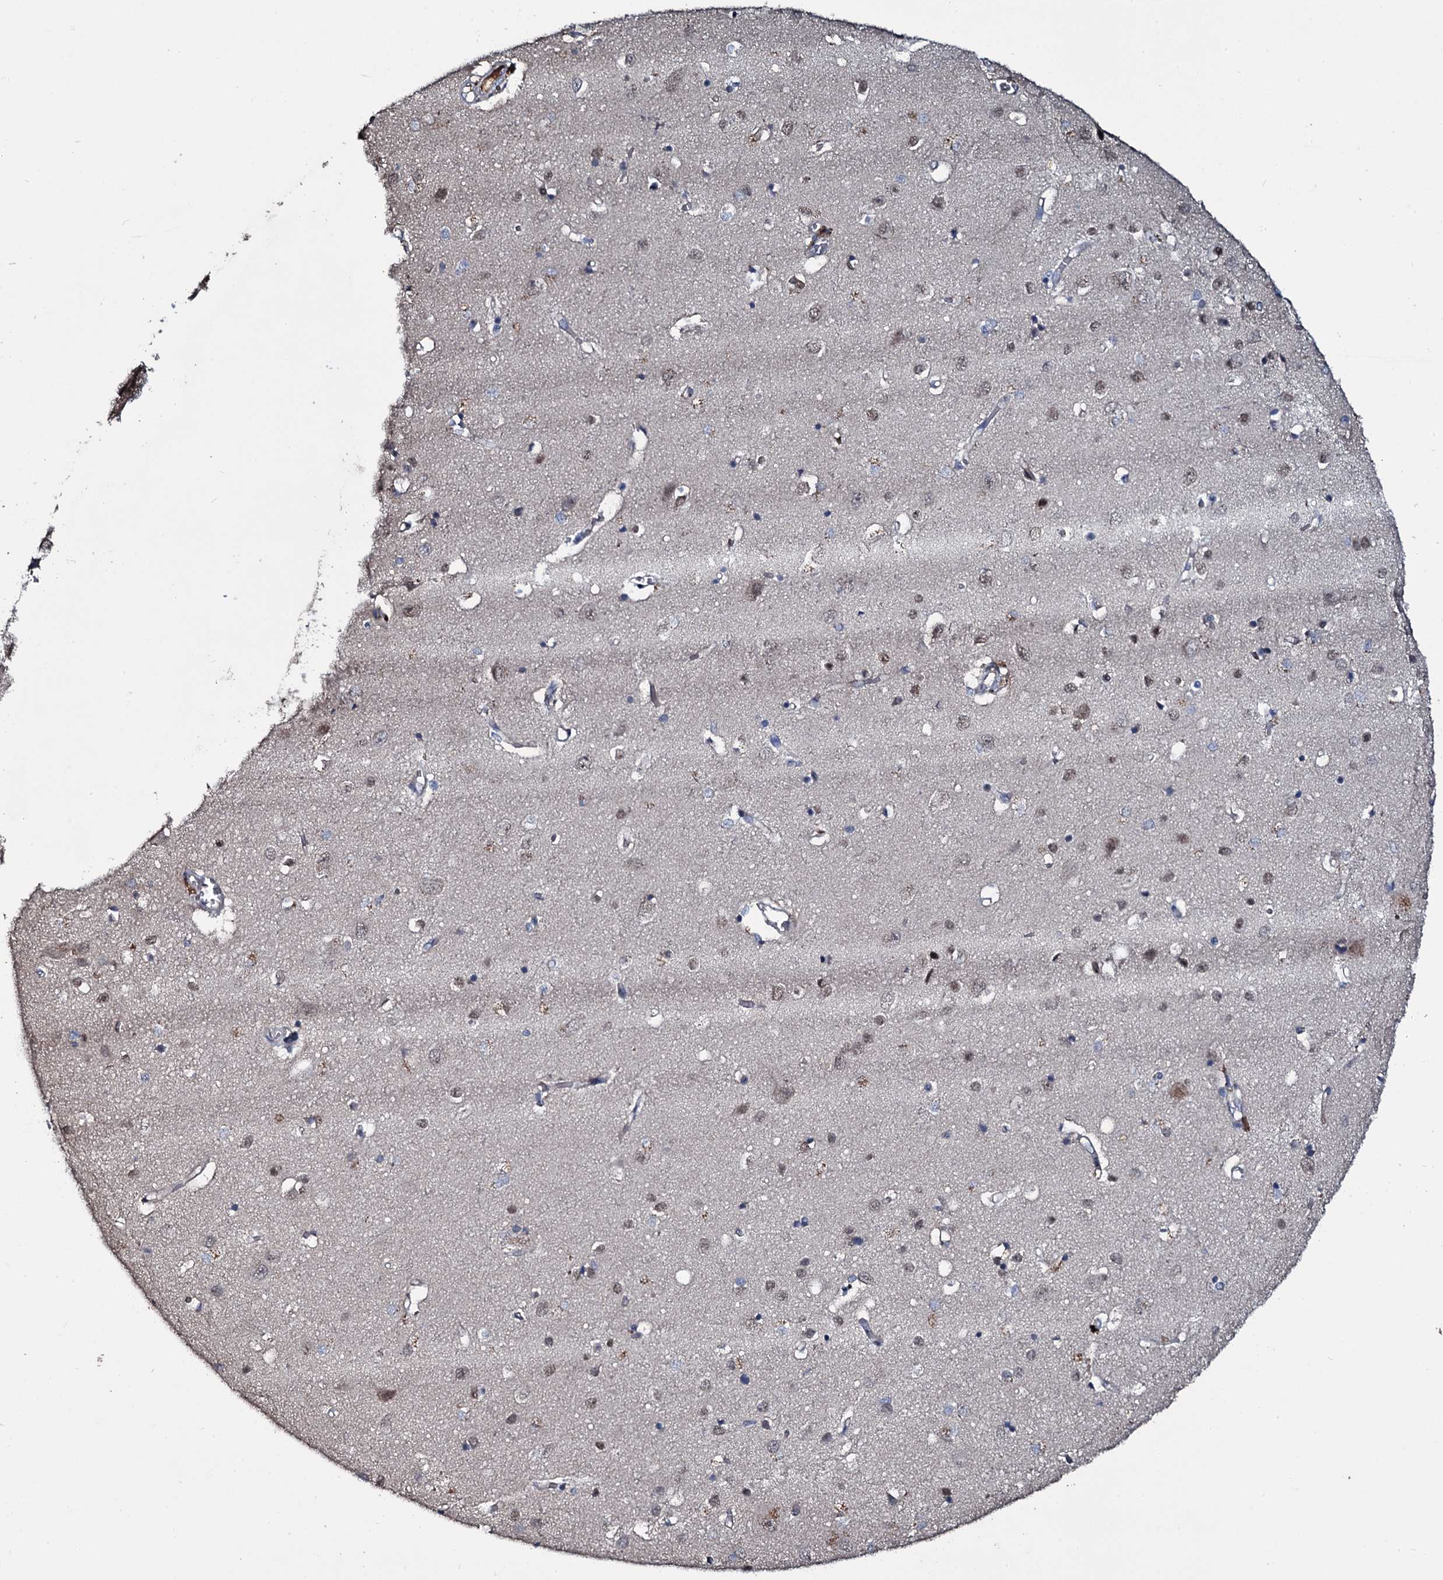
{"staining": {"intensity": "weak", "quantity": "25%-75%", "location": "cytoplasmic/membranous"}, "tissue": "cerebral cortex", "cell_type": "Endothelial cells", "image_type": "normal", "snomed": [{"axis": "morphology", "description": "Normal tissue, NOS"}, {"axis": "topography", "description": "Cerebral cortex"}], "caption": "This image demonstrates IHC staining of benign human cerebral cortex, with low weak cytoplasmic/membranous positivity in approximately 25%-75% of endothelial cells.", "gene": "LYG2", "patient": {"sex": "female", "age": 64}}